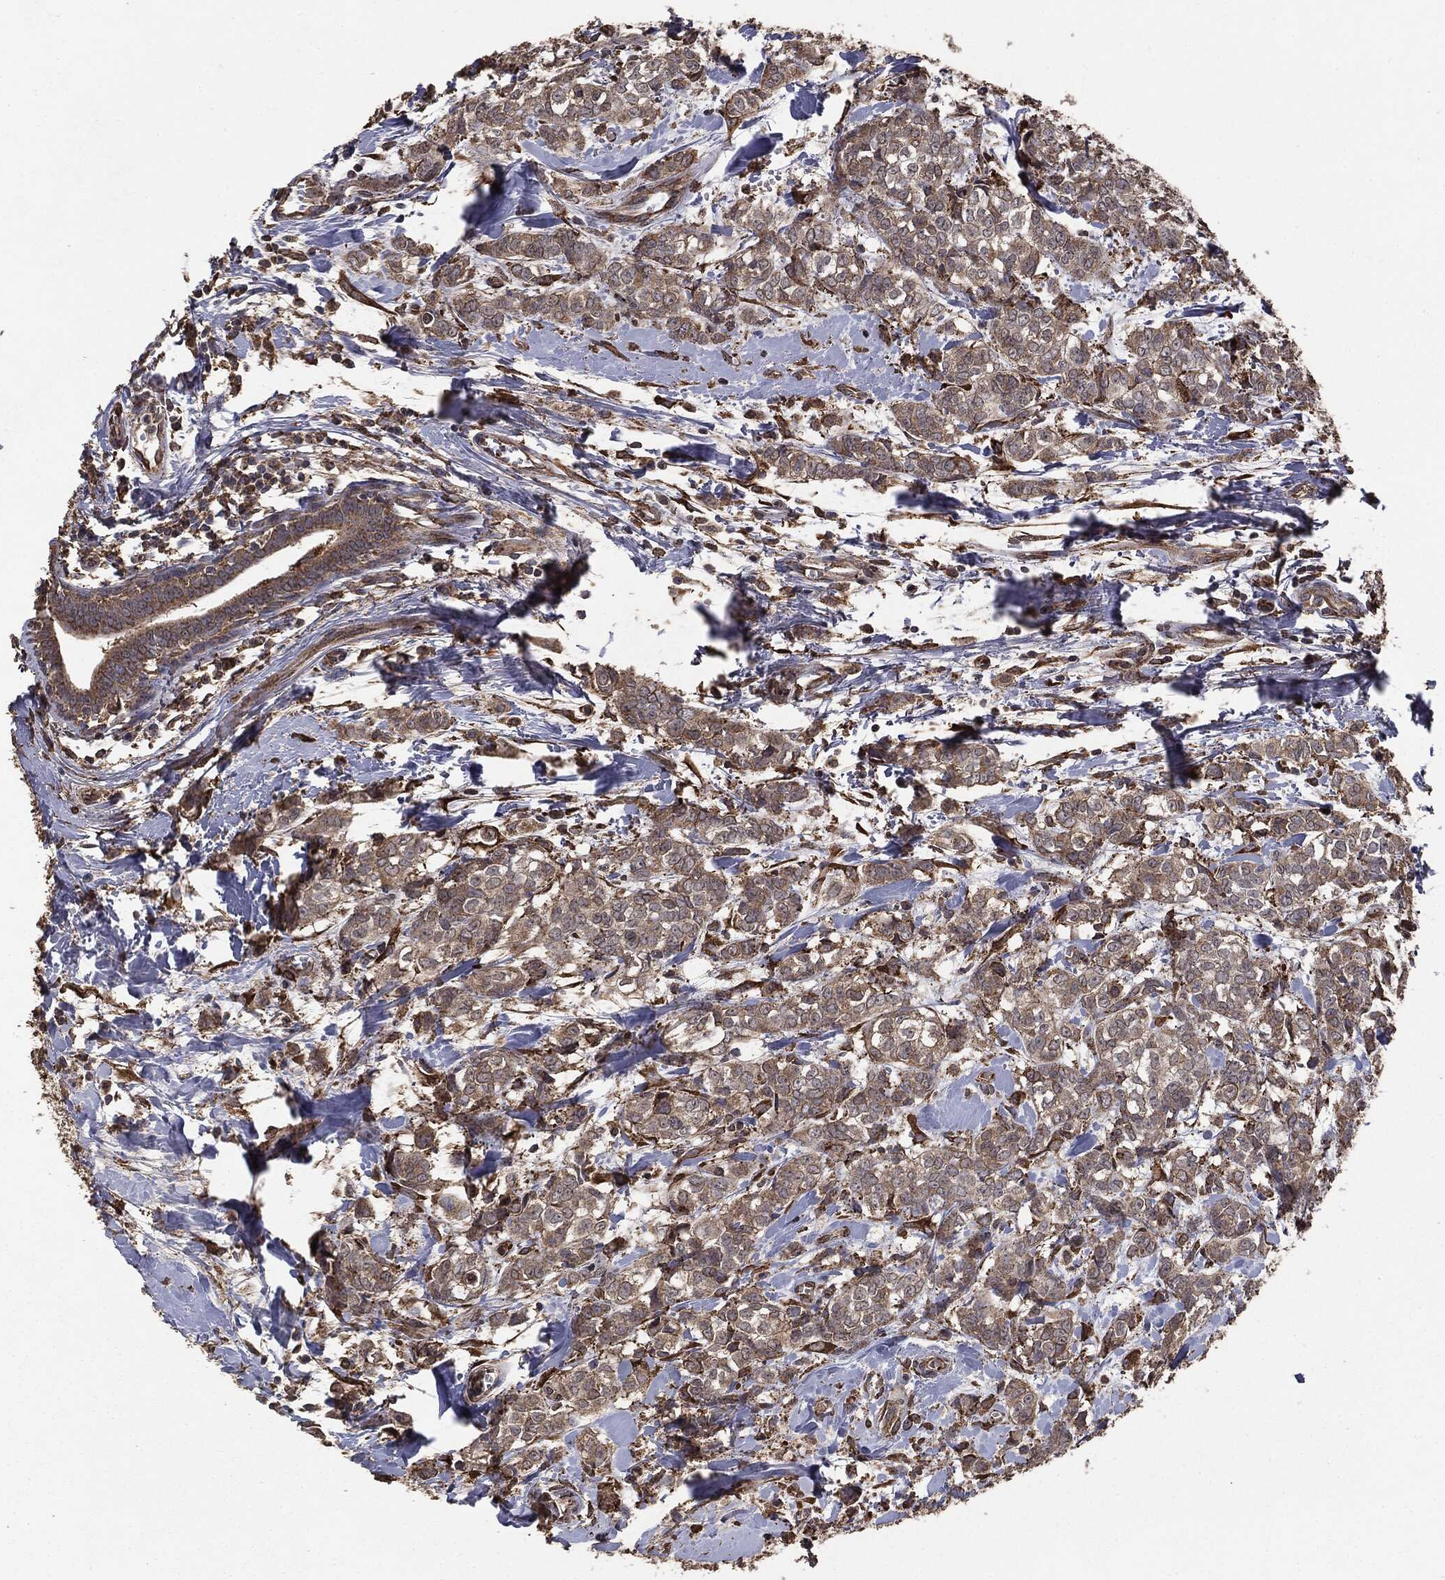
{"staining": {"intensity": "weak", "quantity": ">75%", "location": "cytoplasmic/membranous"}, "tissue": "breast cancer", "cell_type": "Tumor cells", "image_type": "cancer", "snomed": [{"axis": "morphology", "description": "Duct carcinoma"}, {"axis": "topography", "description": "Breast"}], "caption": "Intraductal carcinoma (breast) stained with a protein marker demonstrates weak staining in tumor cells.", "gene": "MTOR", "patient": {"sex": "female", "age": 61}}